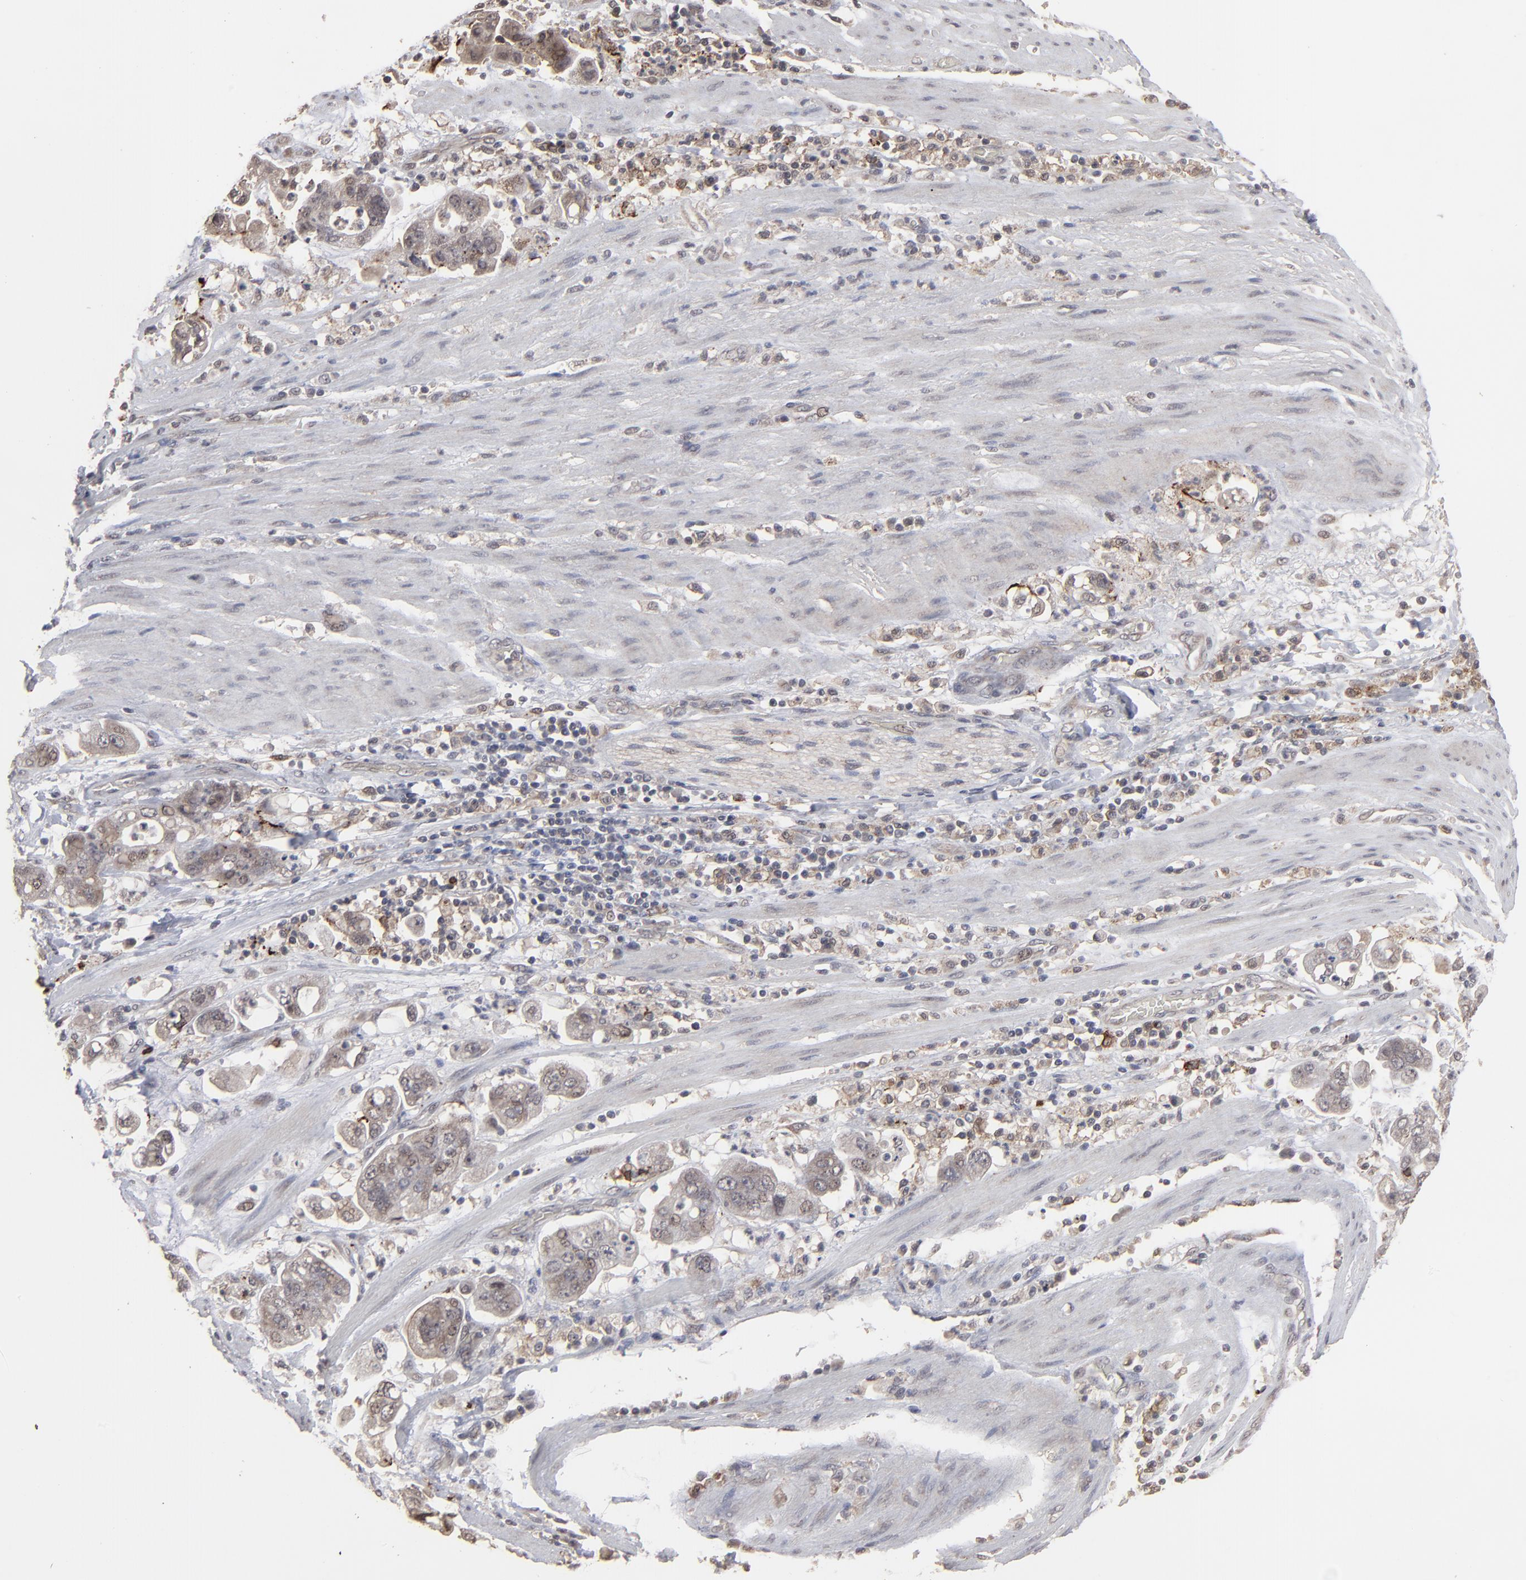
{"staining": {"intensity": "weak", "quantity": ">75%", "location": "cytoplasmic/membranous,nuclear"}, "tissue": "stomach cancer", "cell_type": "Tumor cells", "image_type": "cancer", "snomed": [{"axis": "morphology", "description": "Adenocarcinoma, NOS"}, {"axis": "topography", "description": "Stomach"}], "caption": "Brown immunohistochemical staining in adenocarcinoma (stomach) exhibits weak cytoplasmic/membranous and nuclear positivity in approximately >75% of tumor cells. (brown staining indicates protein expression, while blue staining denotes nuclei).", "gene": "SLC22A17", "patient": {"sex": "male", "age": 62}}